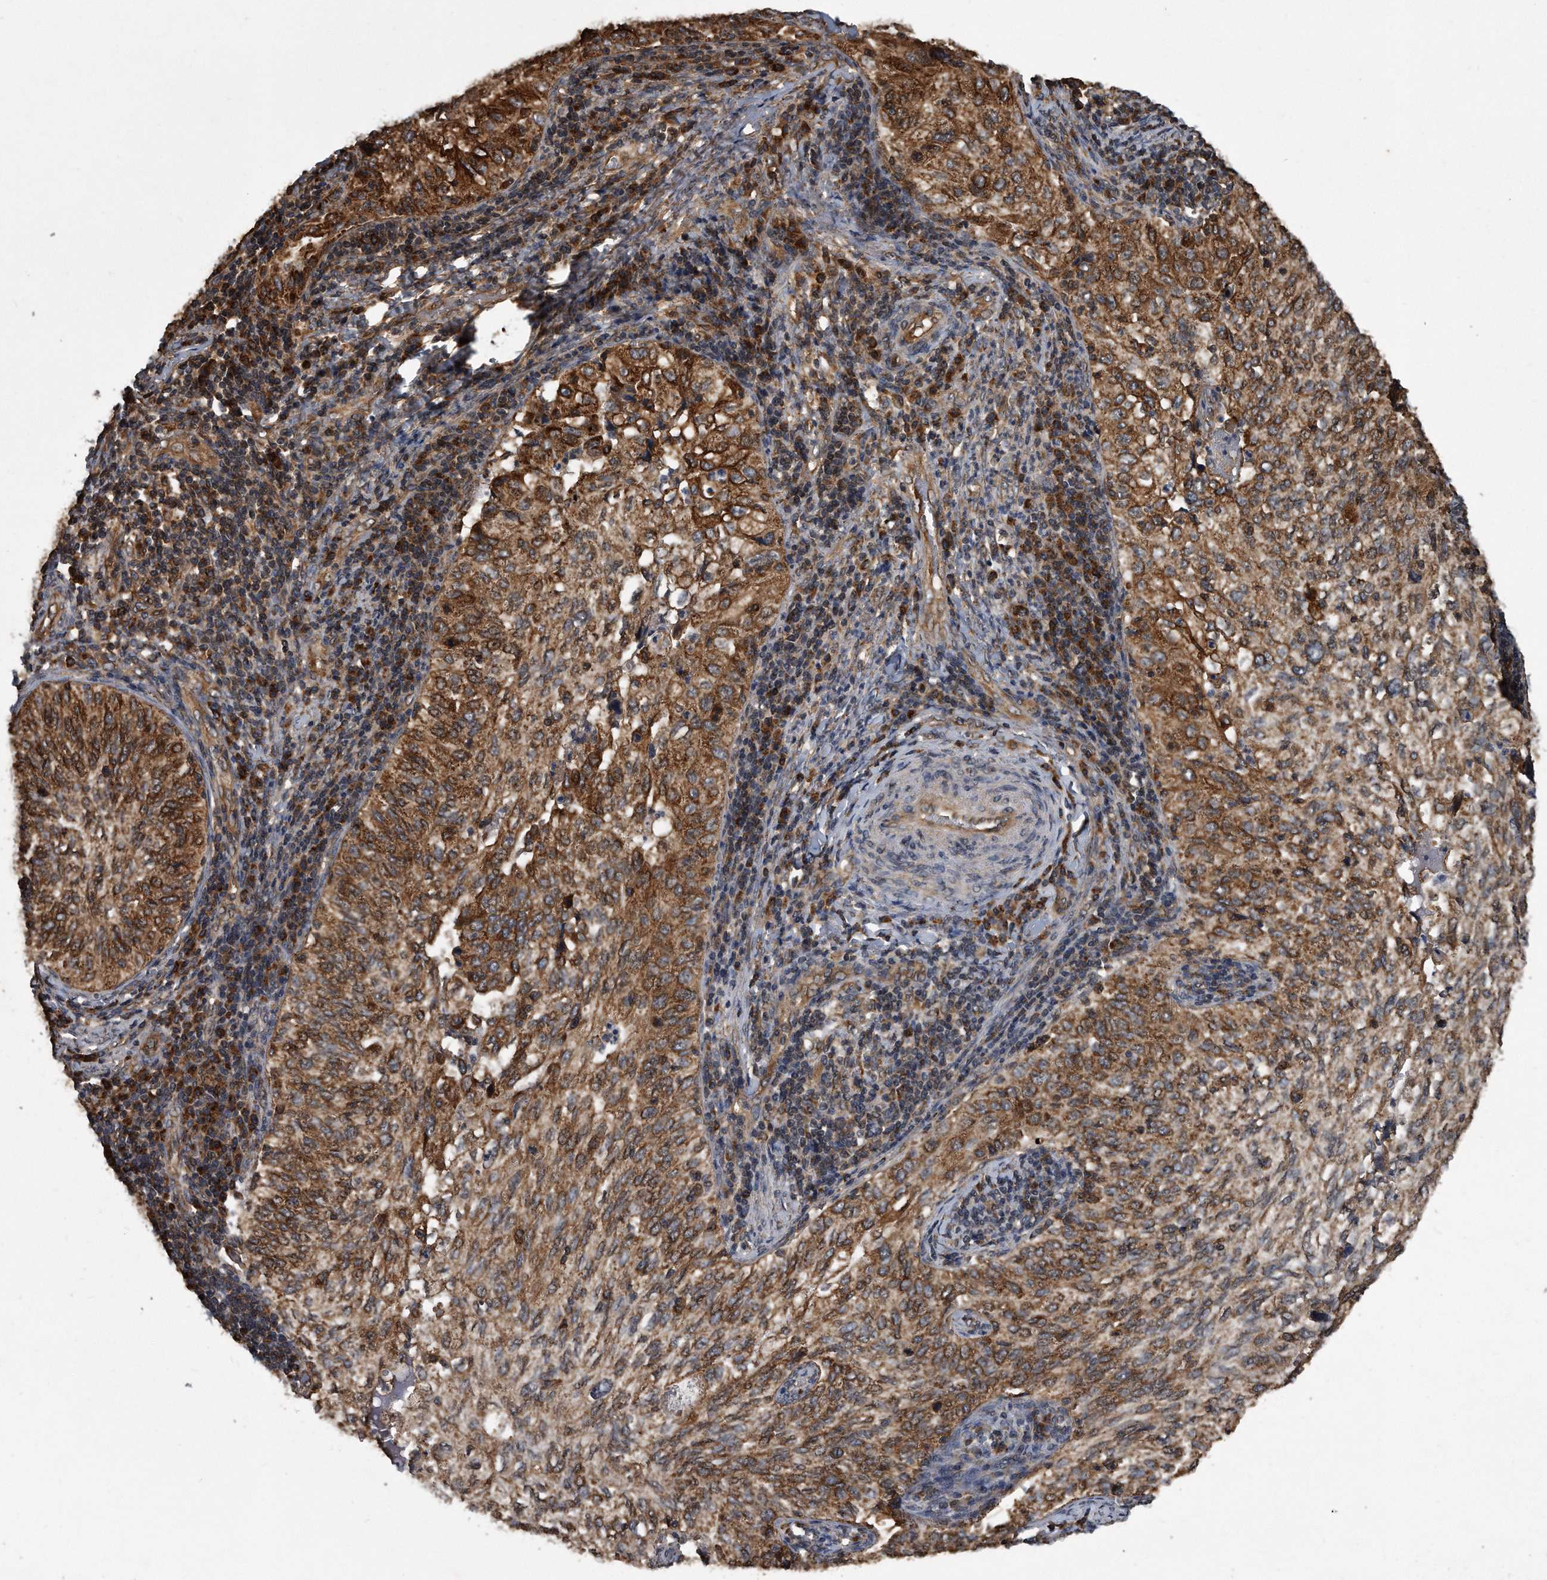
{"staining": {"intensity": "strong", "quantity": ">75%", "location": "cytoplasmic/membranous"}, "tissue": "cervical cancer", "cell_type": "Tumor cells", "image_type": "cancer", "snomed": [{"axis": "morphology", "description": "Squamous cell carcinoma, NOS"}, {"axis": "topography", "description": "Cervix"}], "caption": "This is an image of IHC staining of cervical cancer, which shows strong staining in the cytoplasmic/membranous of tumor cells.", "gene": "FAM136A", "patient": {"sex": "female", "age": 30}}